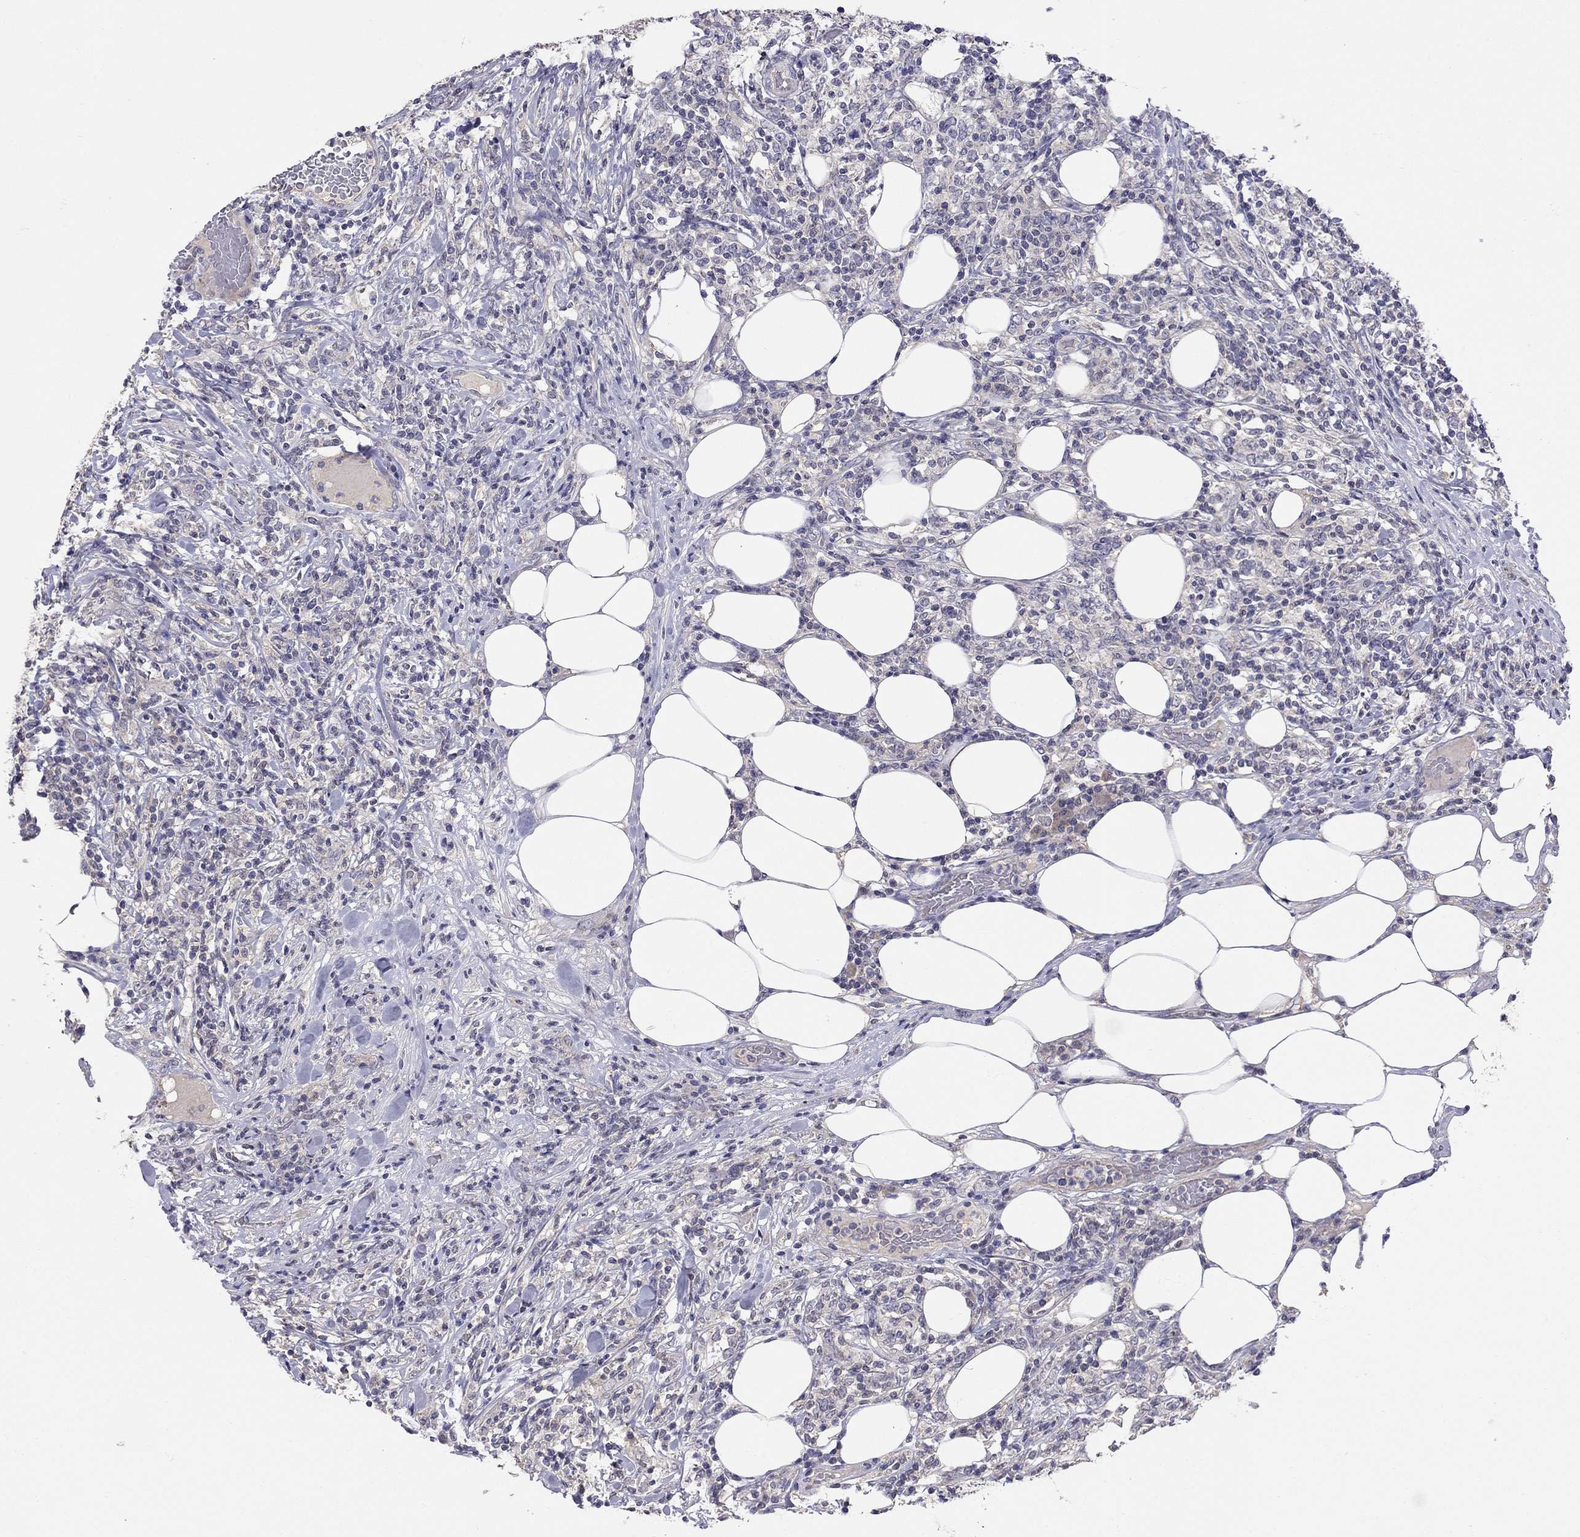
{"staining": {"intensity": "negative", "quantity": "none", "location": "none"}, "tissue": "lymphoma", "cell_type": "Tumor cells", "image_type": "cancer", "snomed": [{"axis": "morphology", "description": "Malignant lymphoma, non-Hodgkin's type, High grade"}, {"axis": "topography", "description": "Lymph node"}], "caption": "Image shows no significant protein staining in tumor cells of lymphoma. (Stains: DAB immunohistochemistry with hematoxylin counter stain, Microscopy: brightfield microscopy at high magnification).", "gene": "RTP5", "patient": {"sex": "female", "age": 84}}